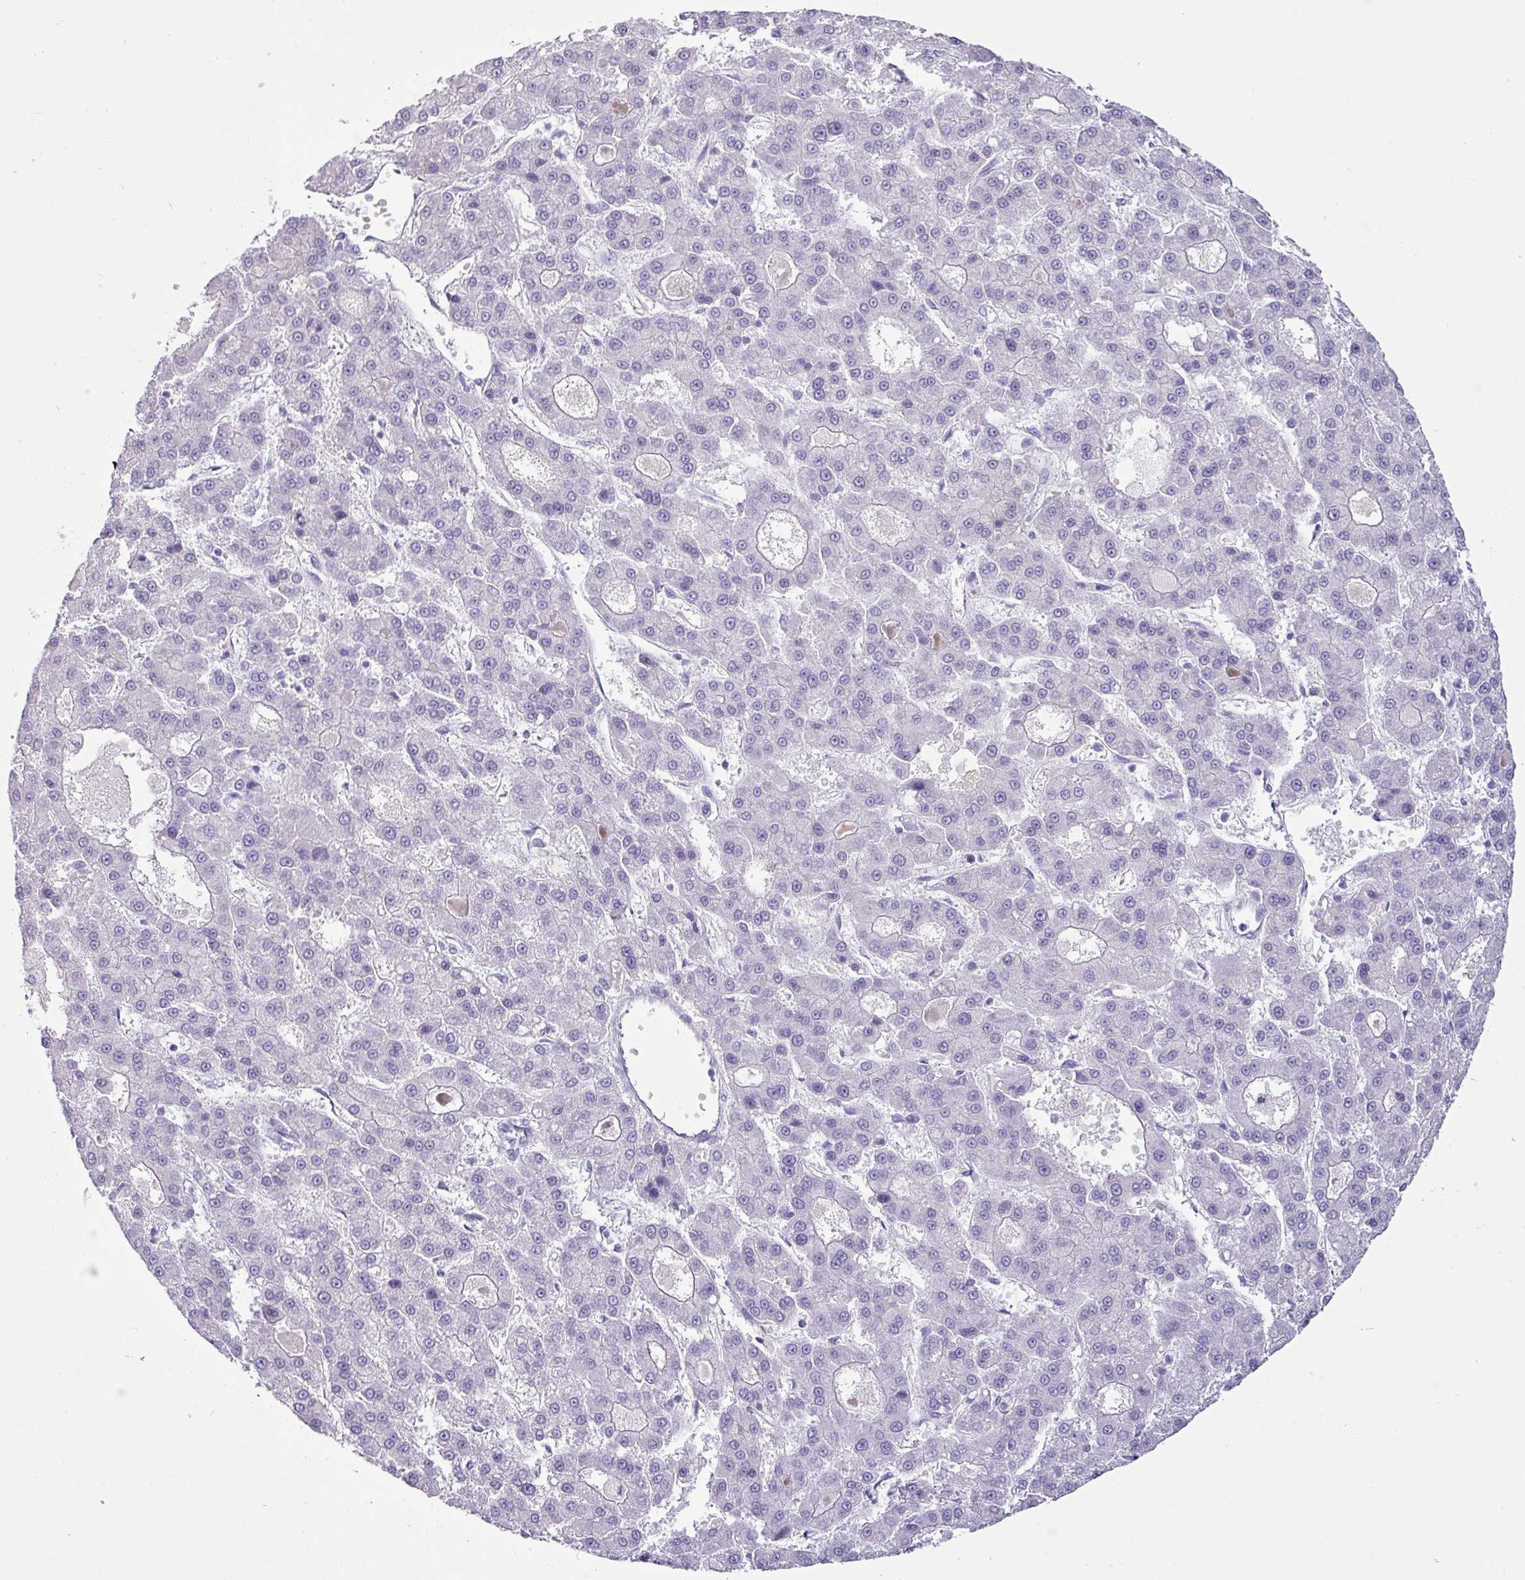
{"staining": {"intensity": "negative", "quantity": "none", "location": "none"}, "tissue": "liver cancer", "cell_type": "Tumor cells", "image_type": "cancer", "snomed": [{"axis": "morphology", "description": "Carcinoma, Hepatocellular, NOS"}, {"axis": "topography", "description": "Liver"}], "caption": "An image of human hepatocellular carcinoma (liver) is negative for staining in tumor cells.", "gene": "VCX2", "patient": {"sex": "male", "age": 70}}